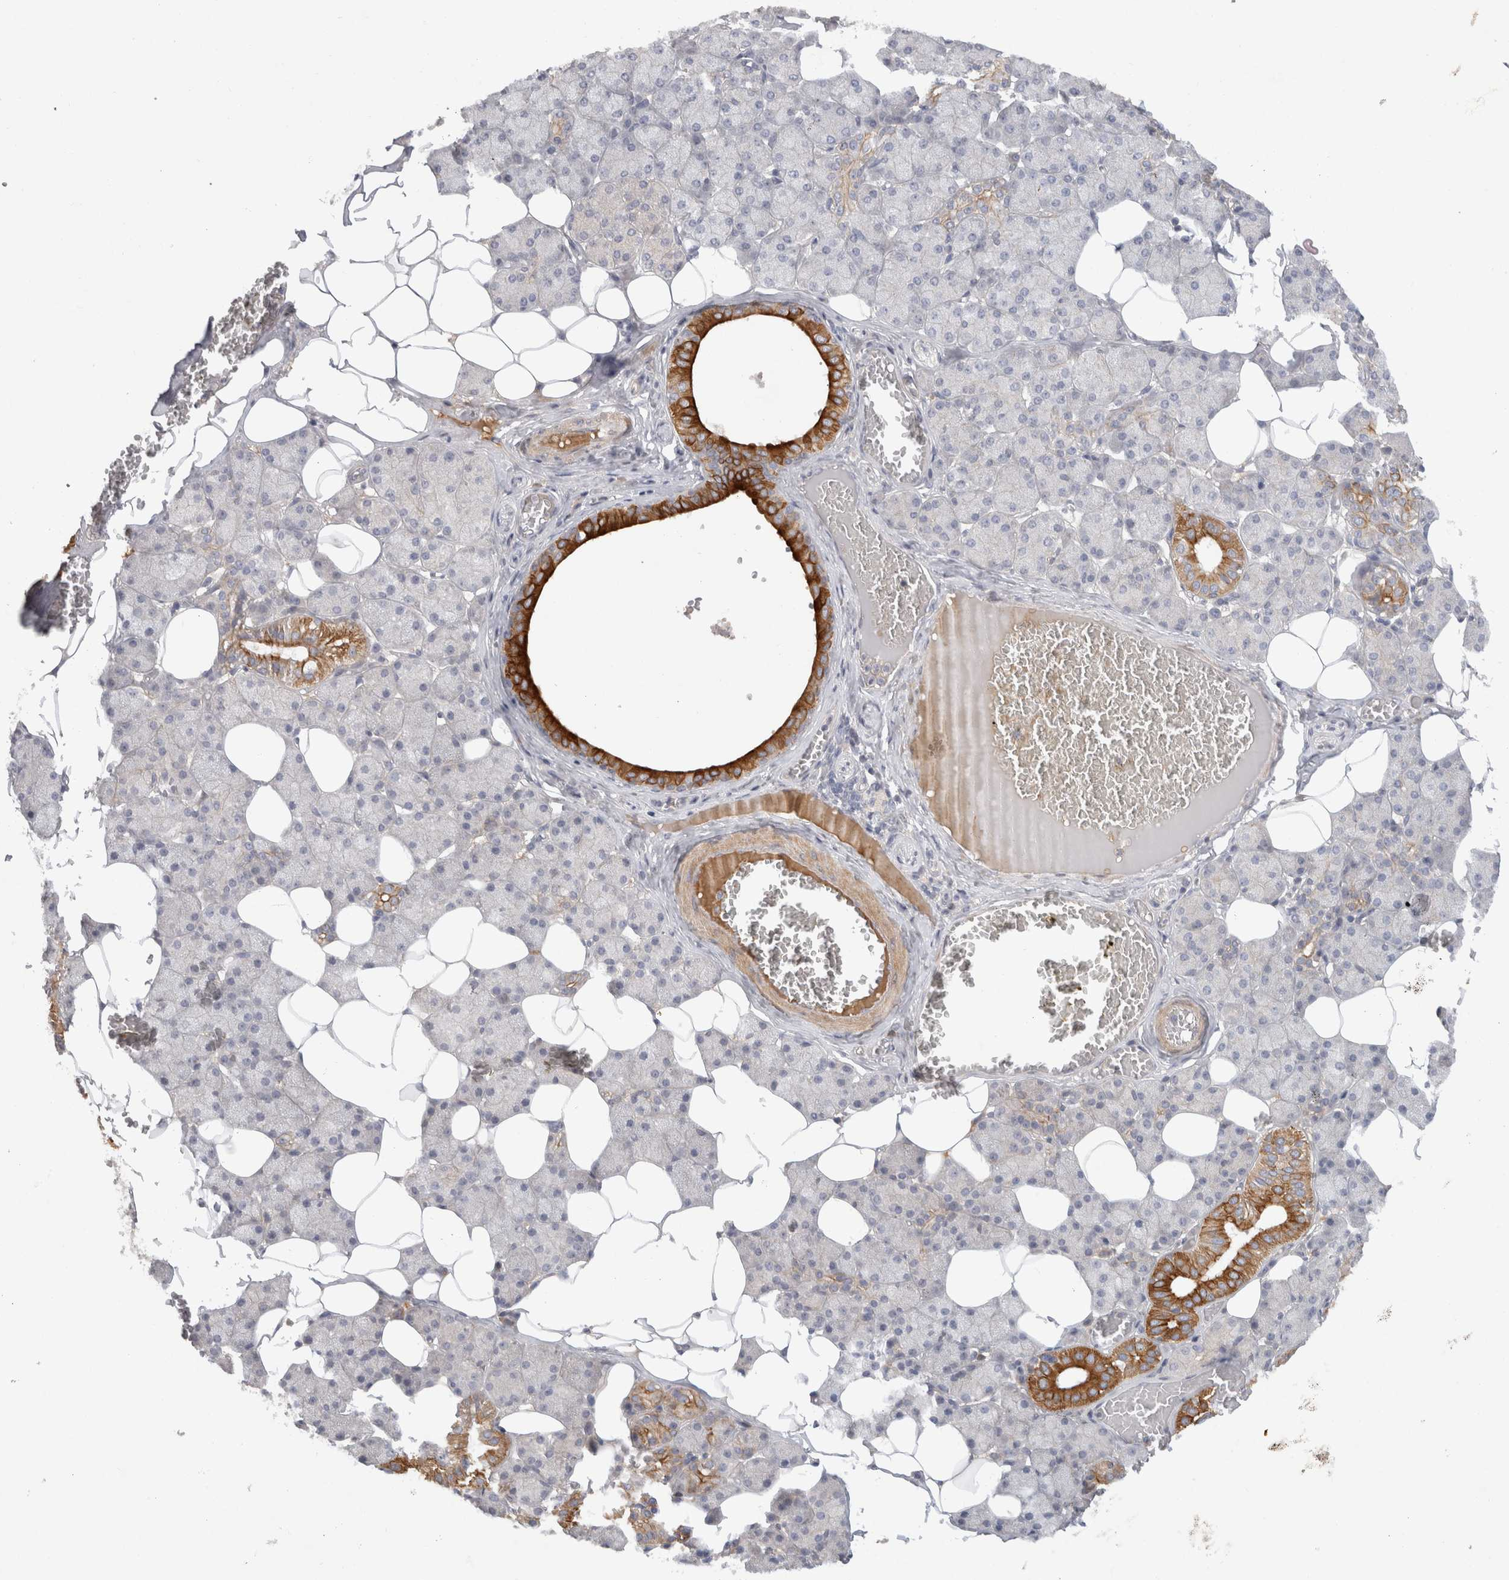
{"staining": {"intensity": "strong", "quantity": "<25%", "location": "cytoplasmic/membranous"}, "tissue": "salivary gland", "cell_type": "Glandular cells", "image_type": "normal", "snomed": [{"axis": "morphology", "description": "Normal tissue, NOS"}, {"axis": "topography", "description": "Salivary gland"}], "caption": "Immunohistochemistry image of normal salivary gland: salivary gland stained using immunohistochemistry (IHC) demonstrates medium levels of strong protein expression localized specifically in the cytoplasmic/membranous of glandular cells, appearing as a cytoplasmic/membranous brown color.", "gene": "BZW2", "patient": {"sex": "female", "age": 33}}